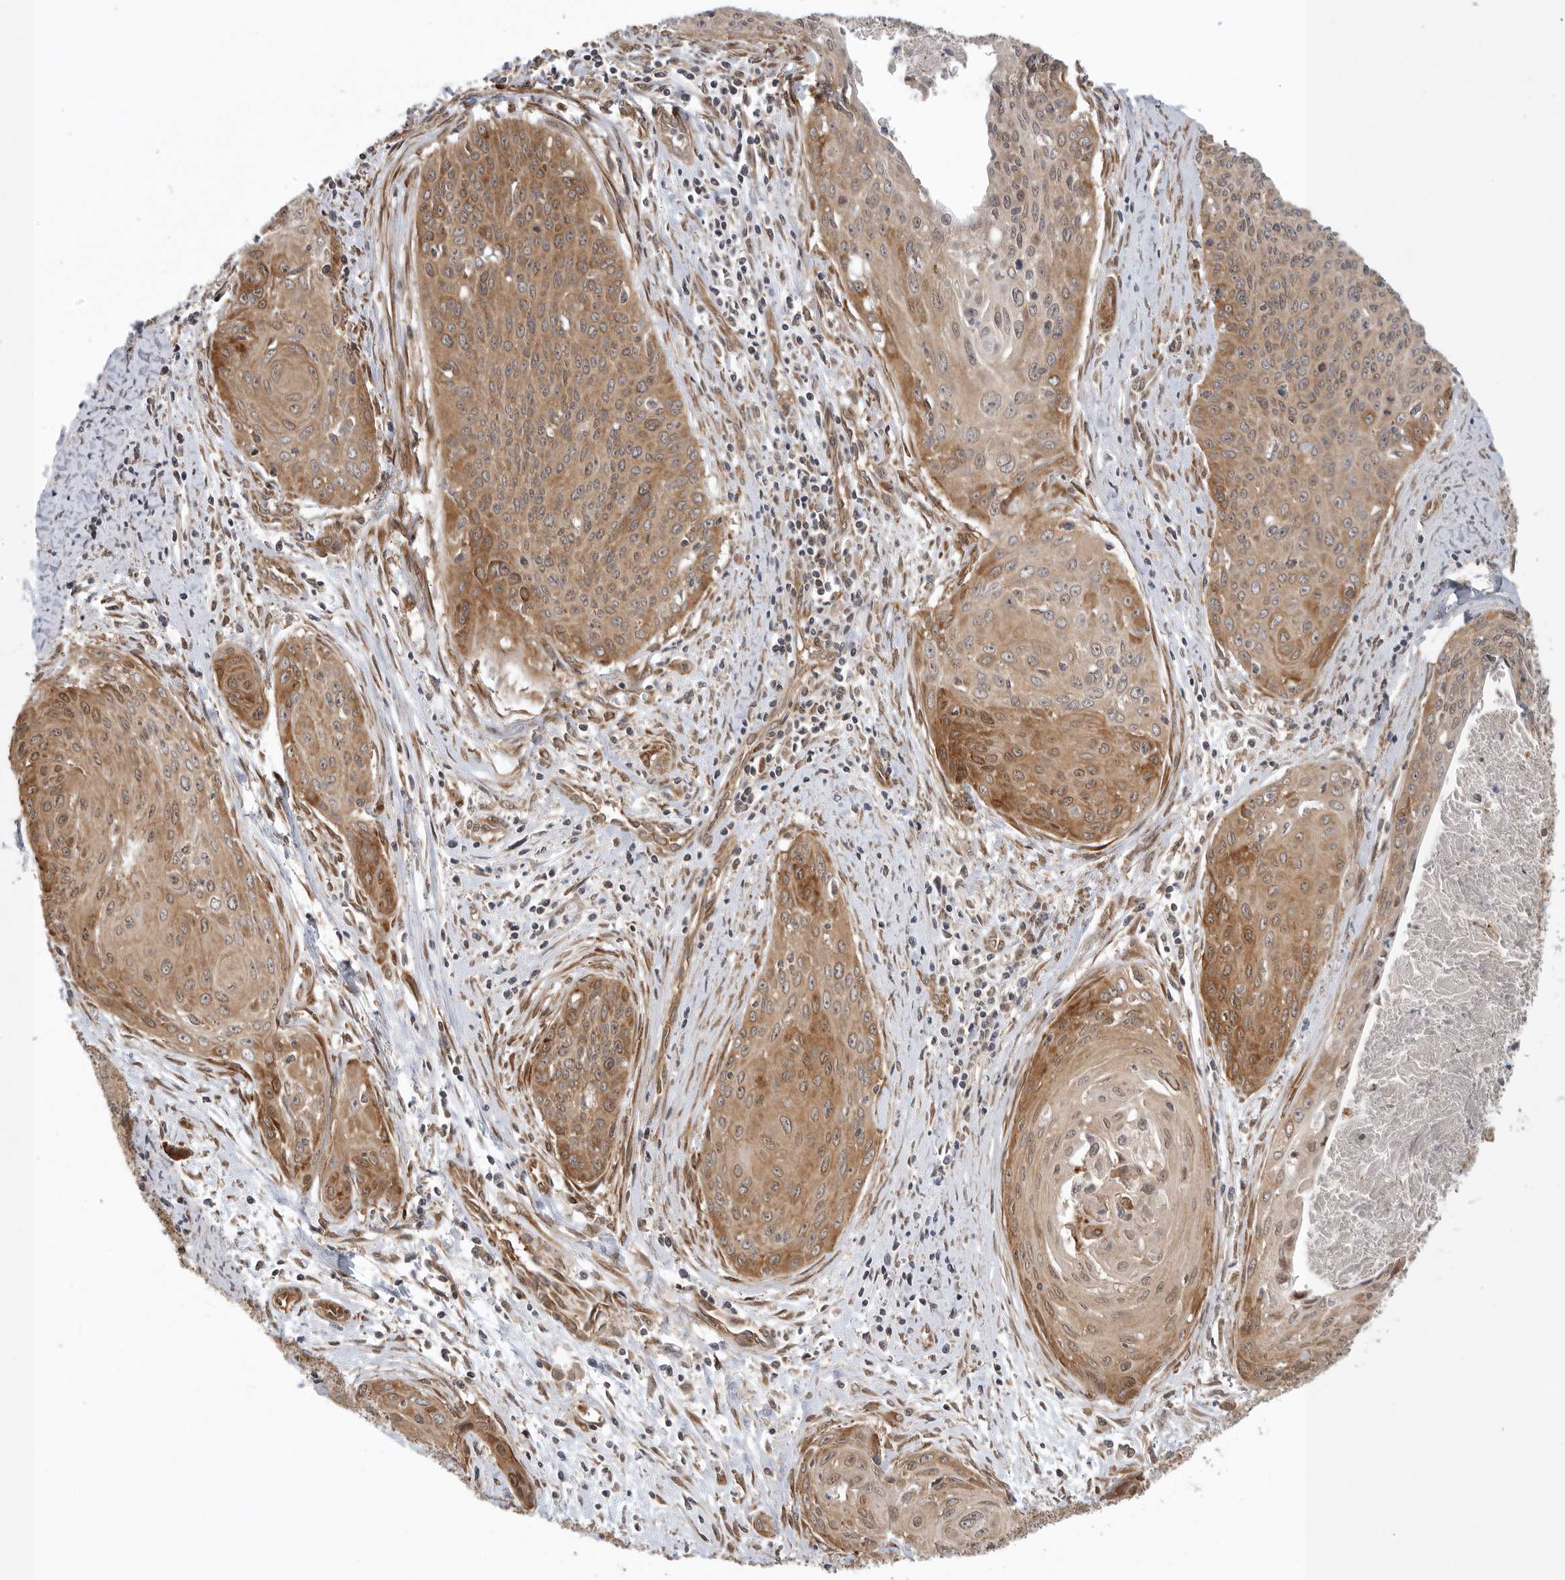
{"staining": {"intensity": "moderate", "quantity": ">75%", "location": "cytoplasmic/membranous,nuclear"}, "tissue": "cervical cancer", "cell_type": "Tumor cells", "image_type": "cancer", "snomed": [{"axis": "morphology", "description": "Squamous cell carcinoma, NOS"}, {"axis": "topography", "description": "Cervix"}], "caption": "Tumor cells demonstrate medium levels of moderate cytoplasmic/membranous and nuclear expression in approximately >75% of cells in human cervical cancer (squamous cell carcinoma).", "gene": "VPS50", "patient": {"sex": "female", "age": 55}}